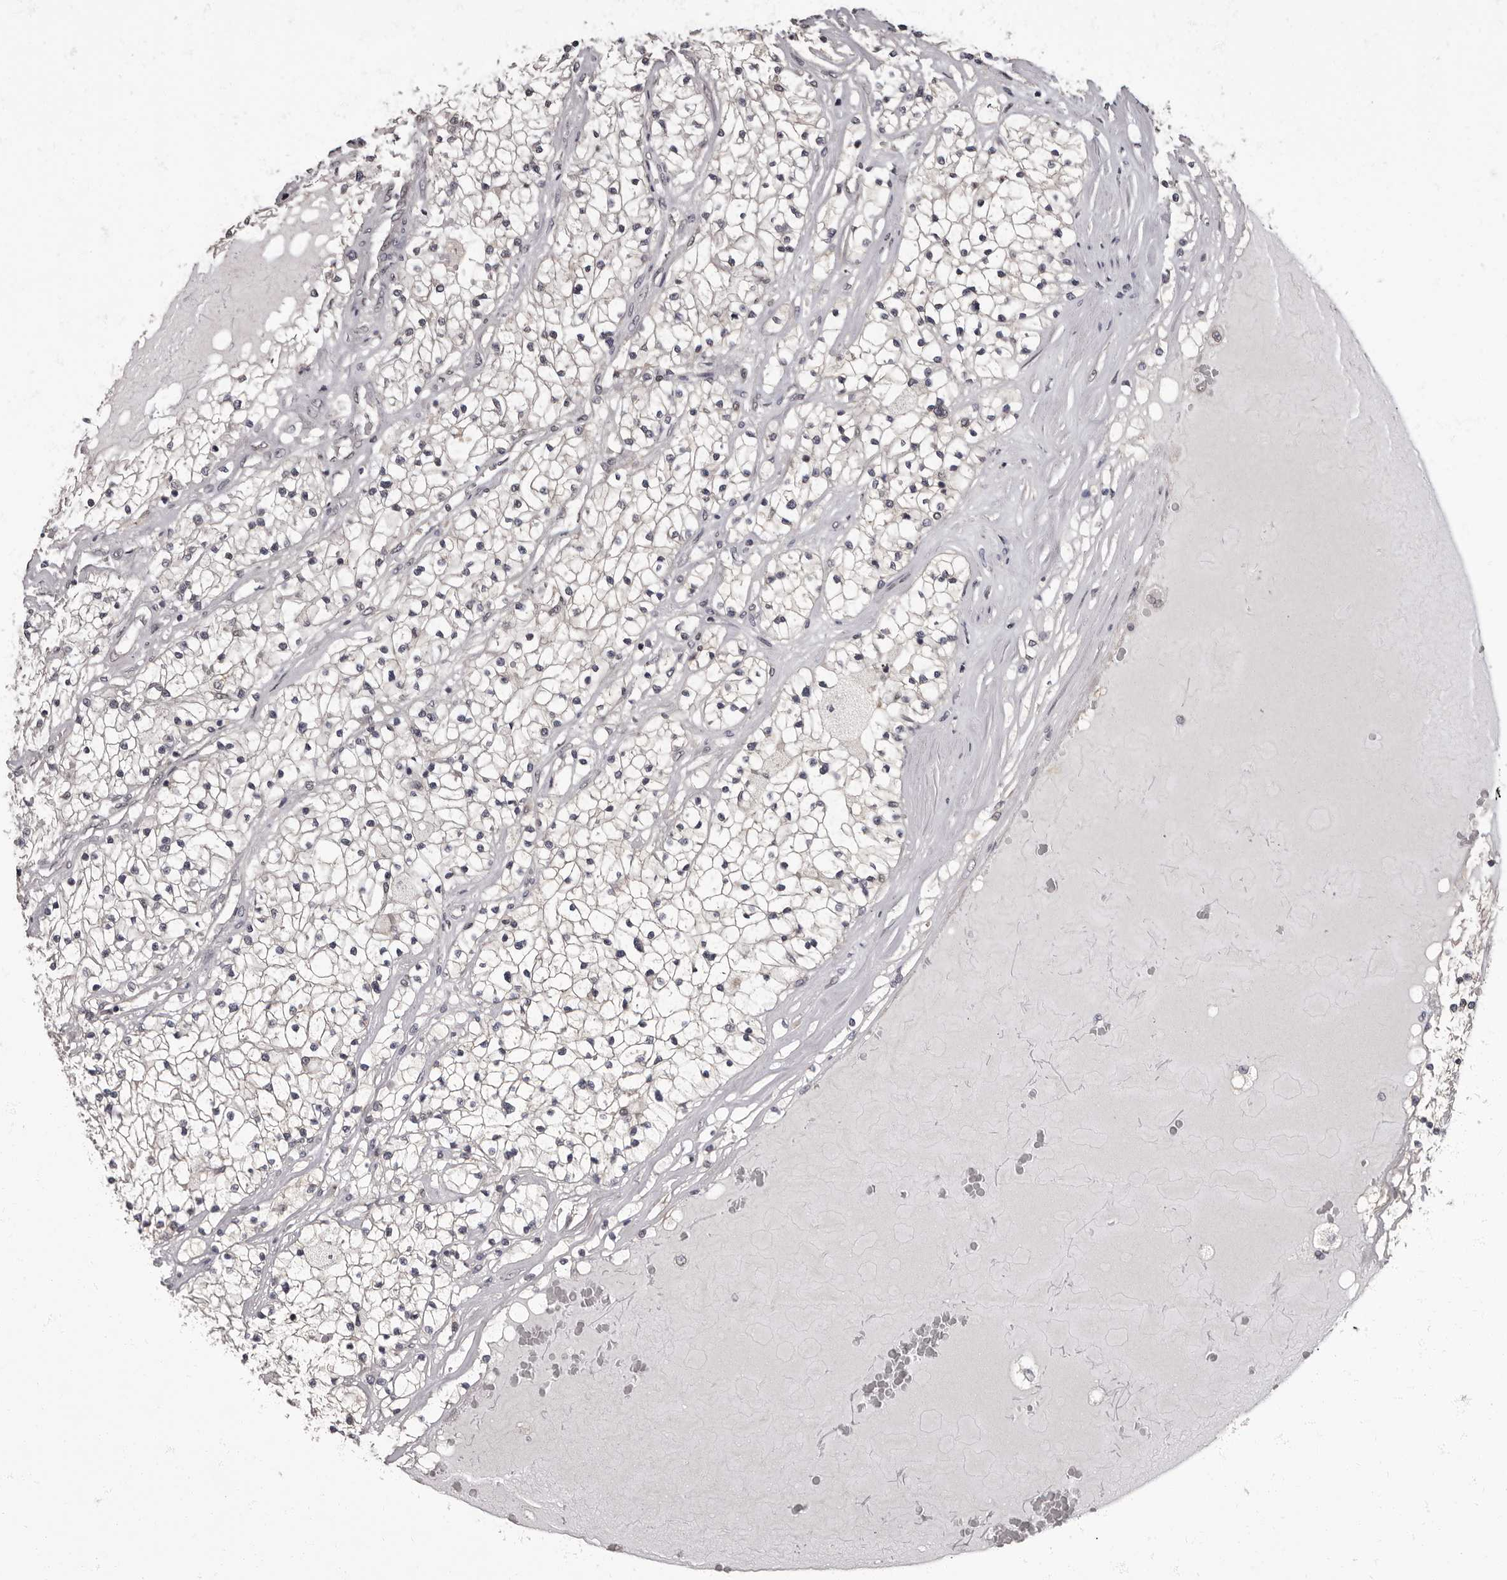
{"staining": {"intensity": "negative", "quantity": "none", "location": "none"}, "tissue": "renal cancer", "cell_type": "Tumor cells", "image_type": "cancer", "snomed": [{"axis": "morphology", "description": "Normal tissue, NOS"}, {"axis": "morphology", "description": "Adenocarcinoma, NOS"}, {"axis": "topography", "description": "Kidney"}], "caption": "A photomicrograph of human renal cancer (adenocarcinoma) is negative for staining in tumor cells.", "gene": "C1orf50", "patient": {"sex": "male", "age": 68}}